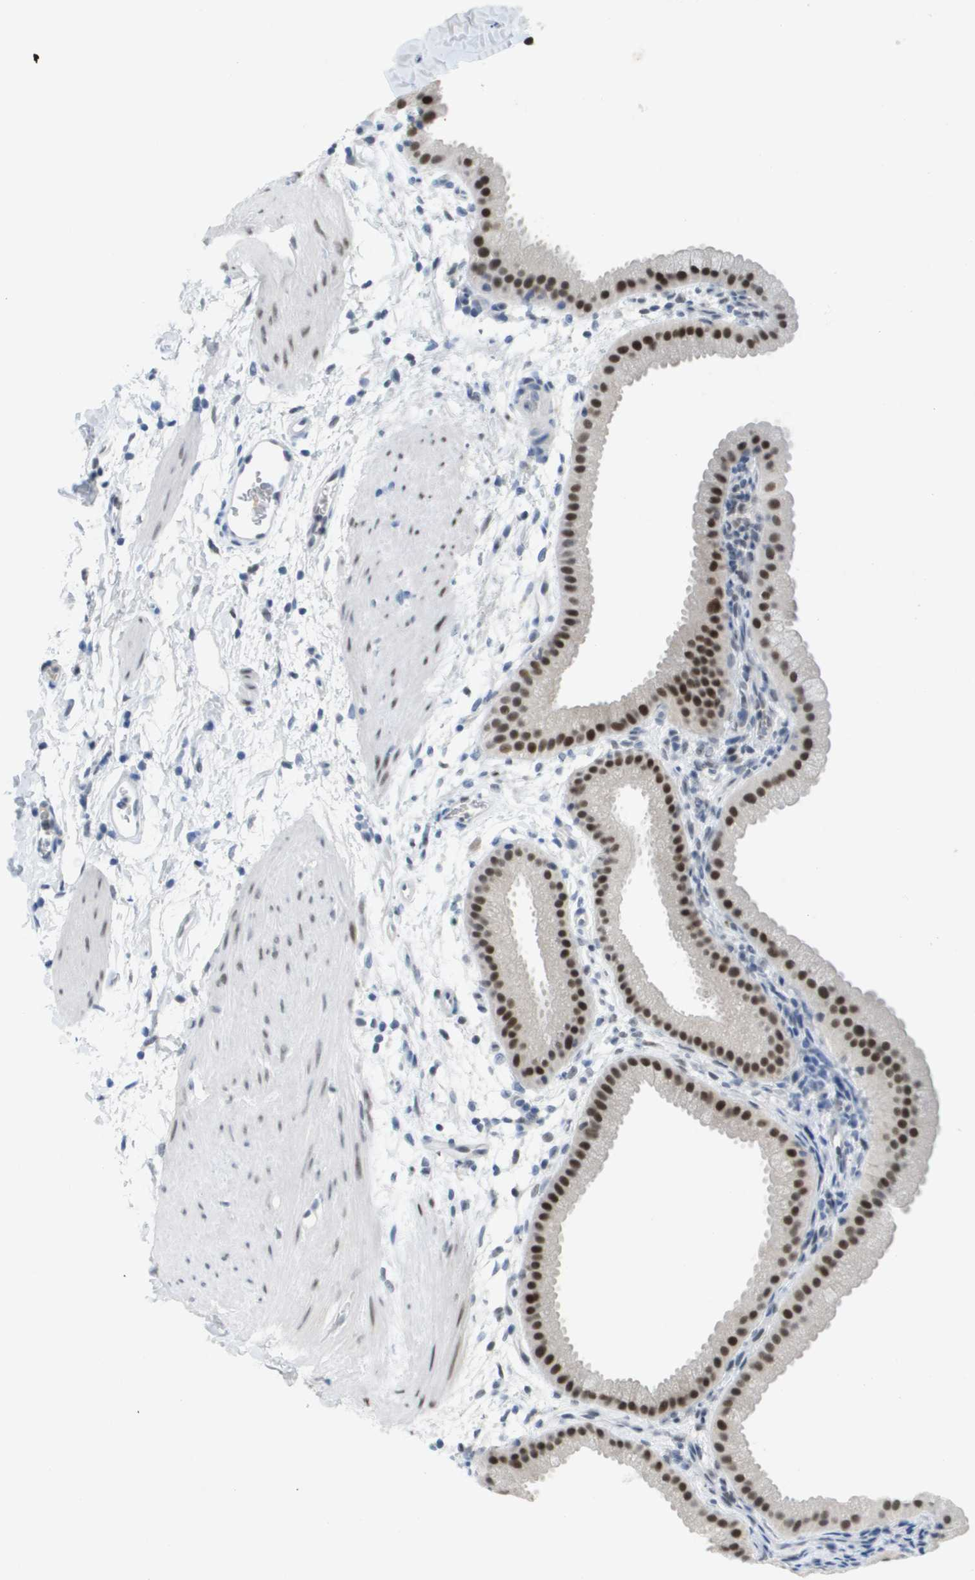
{"staining": {"intensity": "strong", "quantity": ">75%", "location": "nuclear"}, "tissue": "gallbladder", "cell_type": "Glandular cells", "image_type": "normal", "snomed": [{"axis": "morphology", "description": "Normal tissue, NOS"}, {"axis": "topography", "description": "Gallbladder"}], "caption": "Strong nuclear positivity for a protein is present in about >75% of glandular cells of normal gallbladder using IHC.", "gene": "TP53RK", "patient": {"sex": "female", "age": 64}}